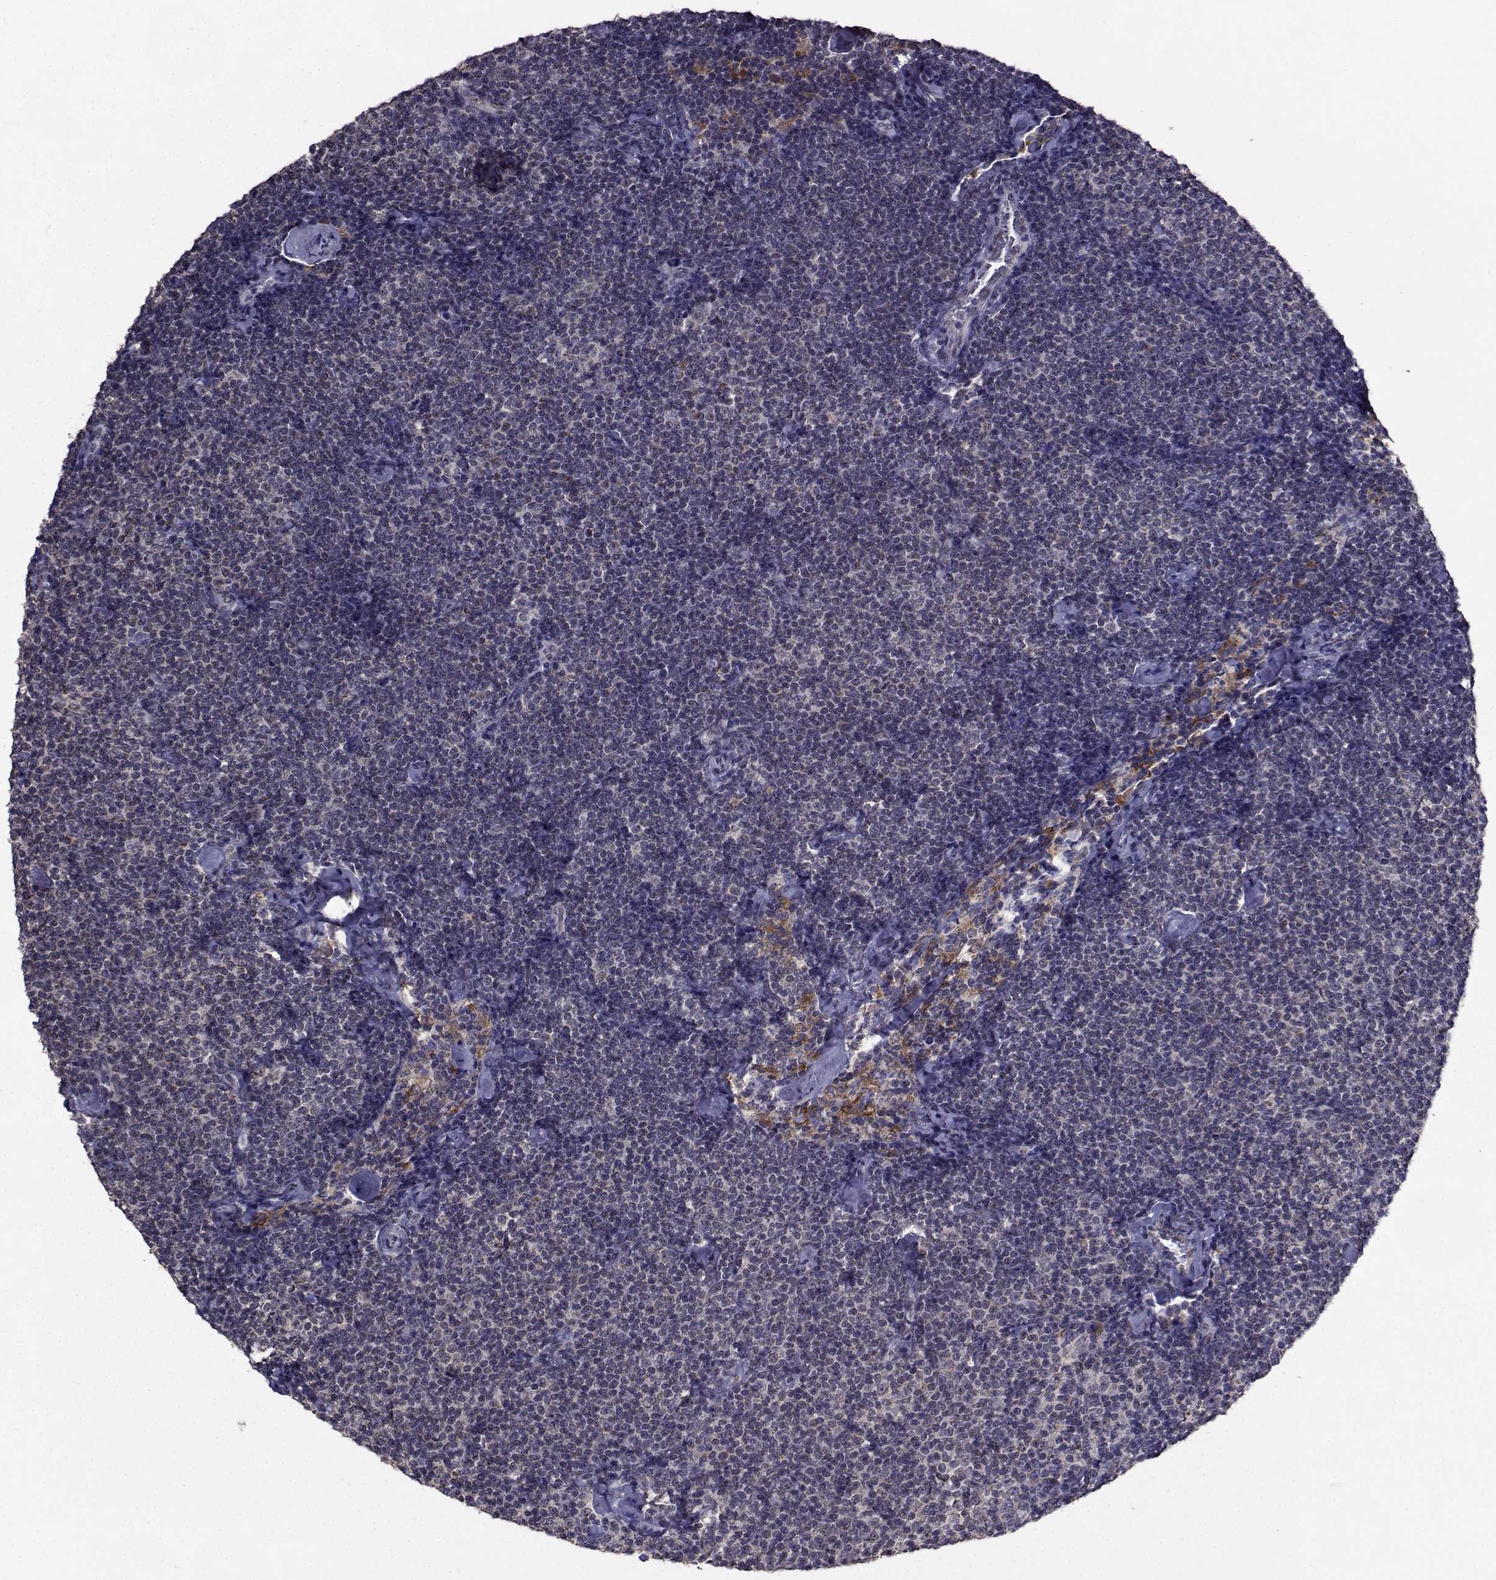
{"staining": {"intensity": "negative", "quantity": "none", "location": "none"}, "tissue": "lymphoma", "cell_type": "Tumor cells", "image_type": "cancer", "snomed": [{"axis": "morphology", "description": "Malignant lymphoma, non-Hodgkin's type, Low grade"}, {"axis": "topography", "description": "Lymph node"}], "caption": "The IHC histopathology image has no significant expression in tumor cells of malignant lymphoma, non-Hodgkin's type (low-grade) tissue.", "gene": "CYP2S1", "patient": {"sex": "male", "age": 81}}